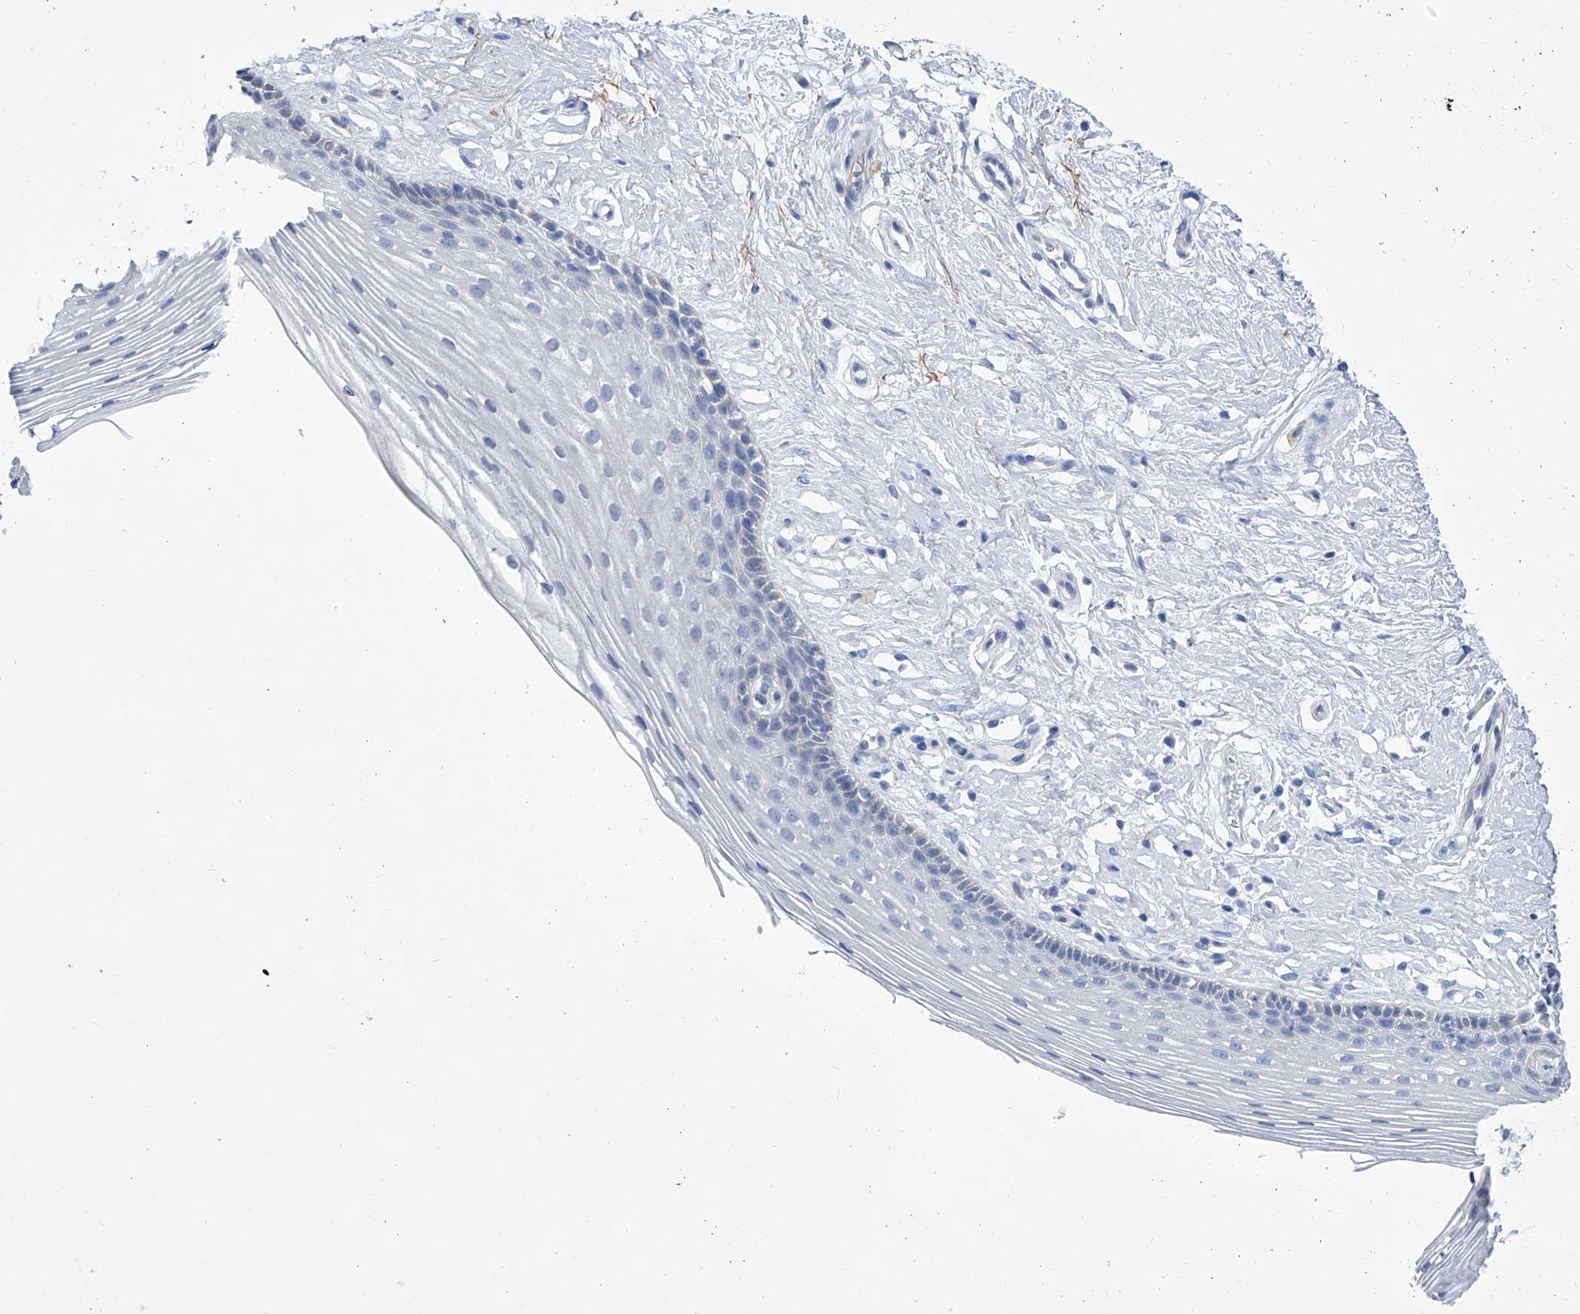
{"staining": {"intensity": "negative", "quantity": "none", "location": "none"}, "tissue": "vagina", "cell_type": "Squamous epithelial cells", "image_type": "normal", "snomed": [{"axis": "morphology", "description": "Normal tissue, NOS"}, {"axis": "topography", "description": "Vagina"}], "caption": "An image of vagina stained for a protein displays no brown staining in squamous epithelial cells.", "gene": "SMS", "patient": {"sex": "female", "age": 46}}